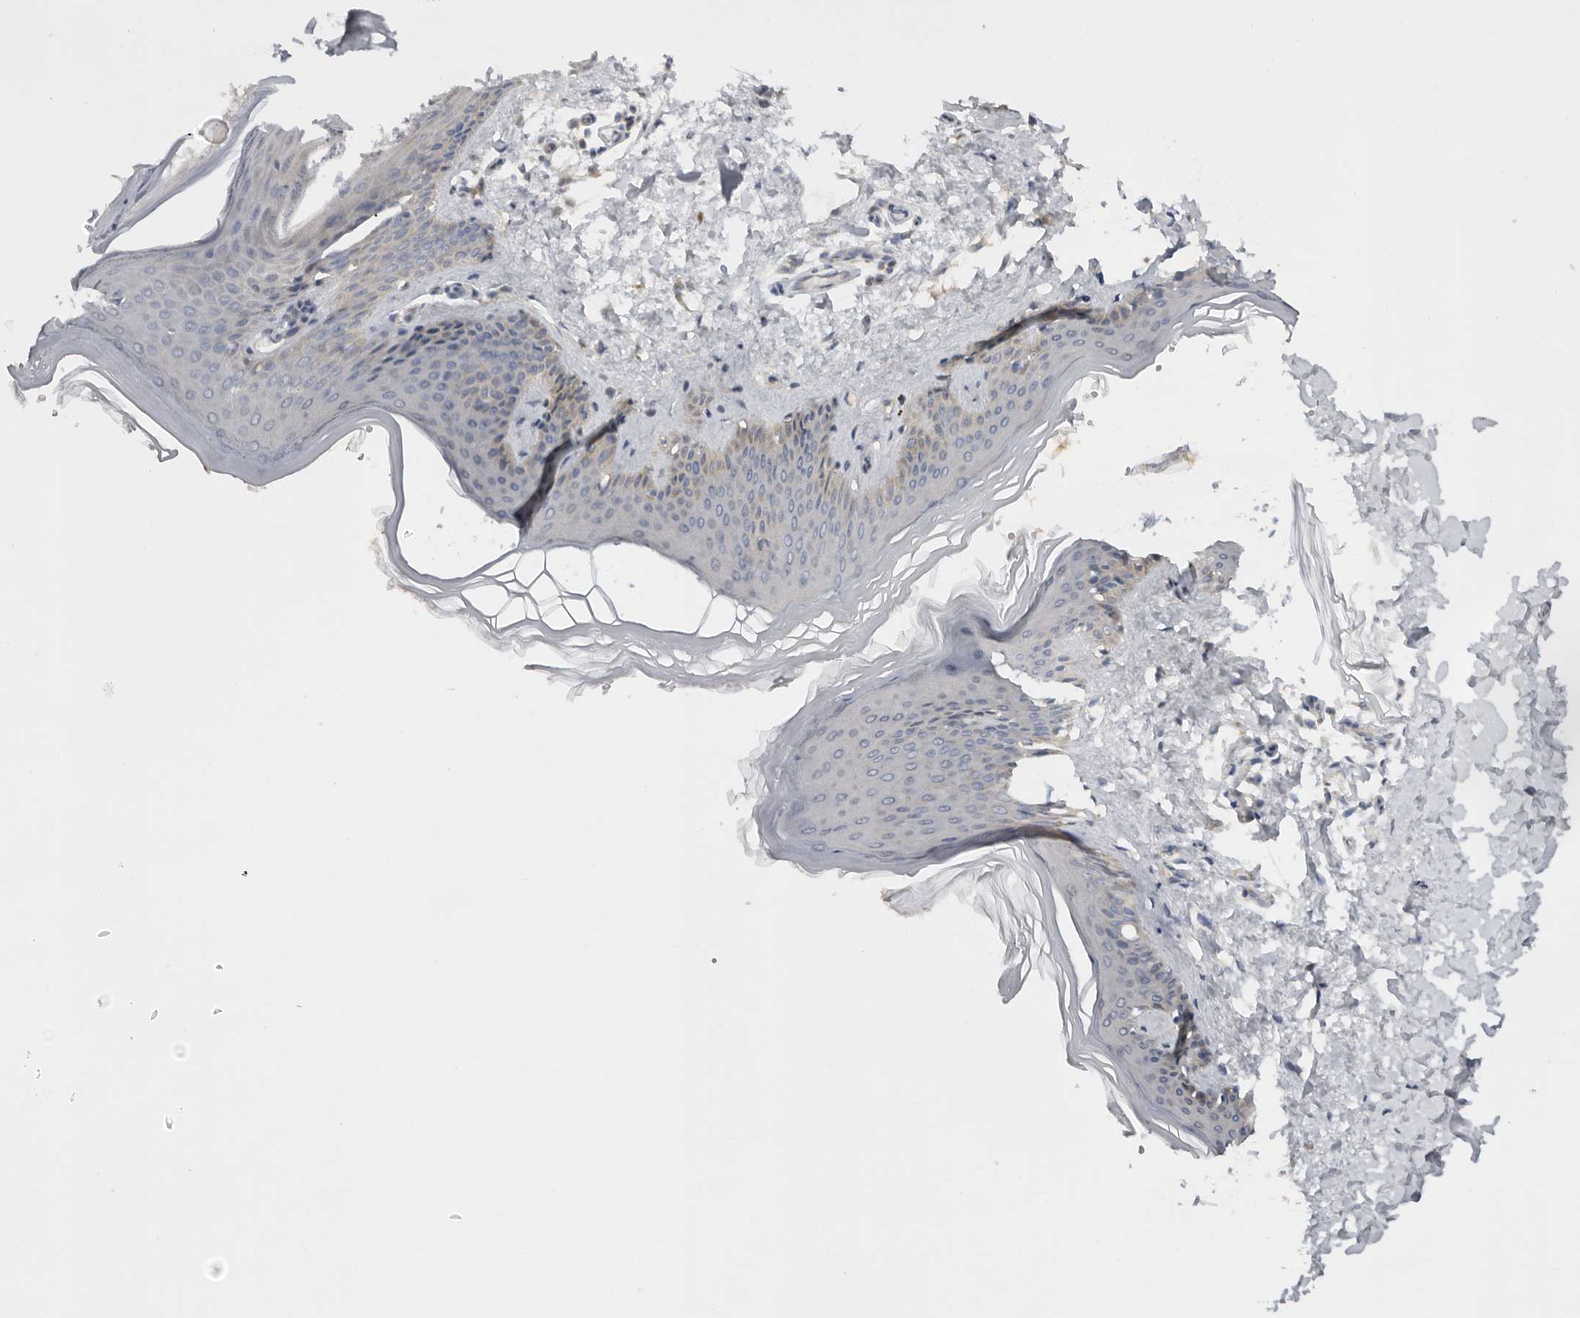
{"staining": {"intensity": "negative", "quantity": "none", "location": "none"}, "tissue": "skin", "cell_type": "Fibroblasts", "image_type": "normal", "snomed": [{"axis": "morphology", "description": "Normal tissue, NOS"}, {"axis": "topography", "description": "Skin"}], "caption": "IHC of normal skin displays no positivity in fibroblasts.", "gene": "PPP1R42", "patient": {"sex": "female", "age": 27}}